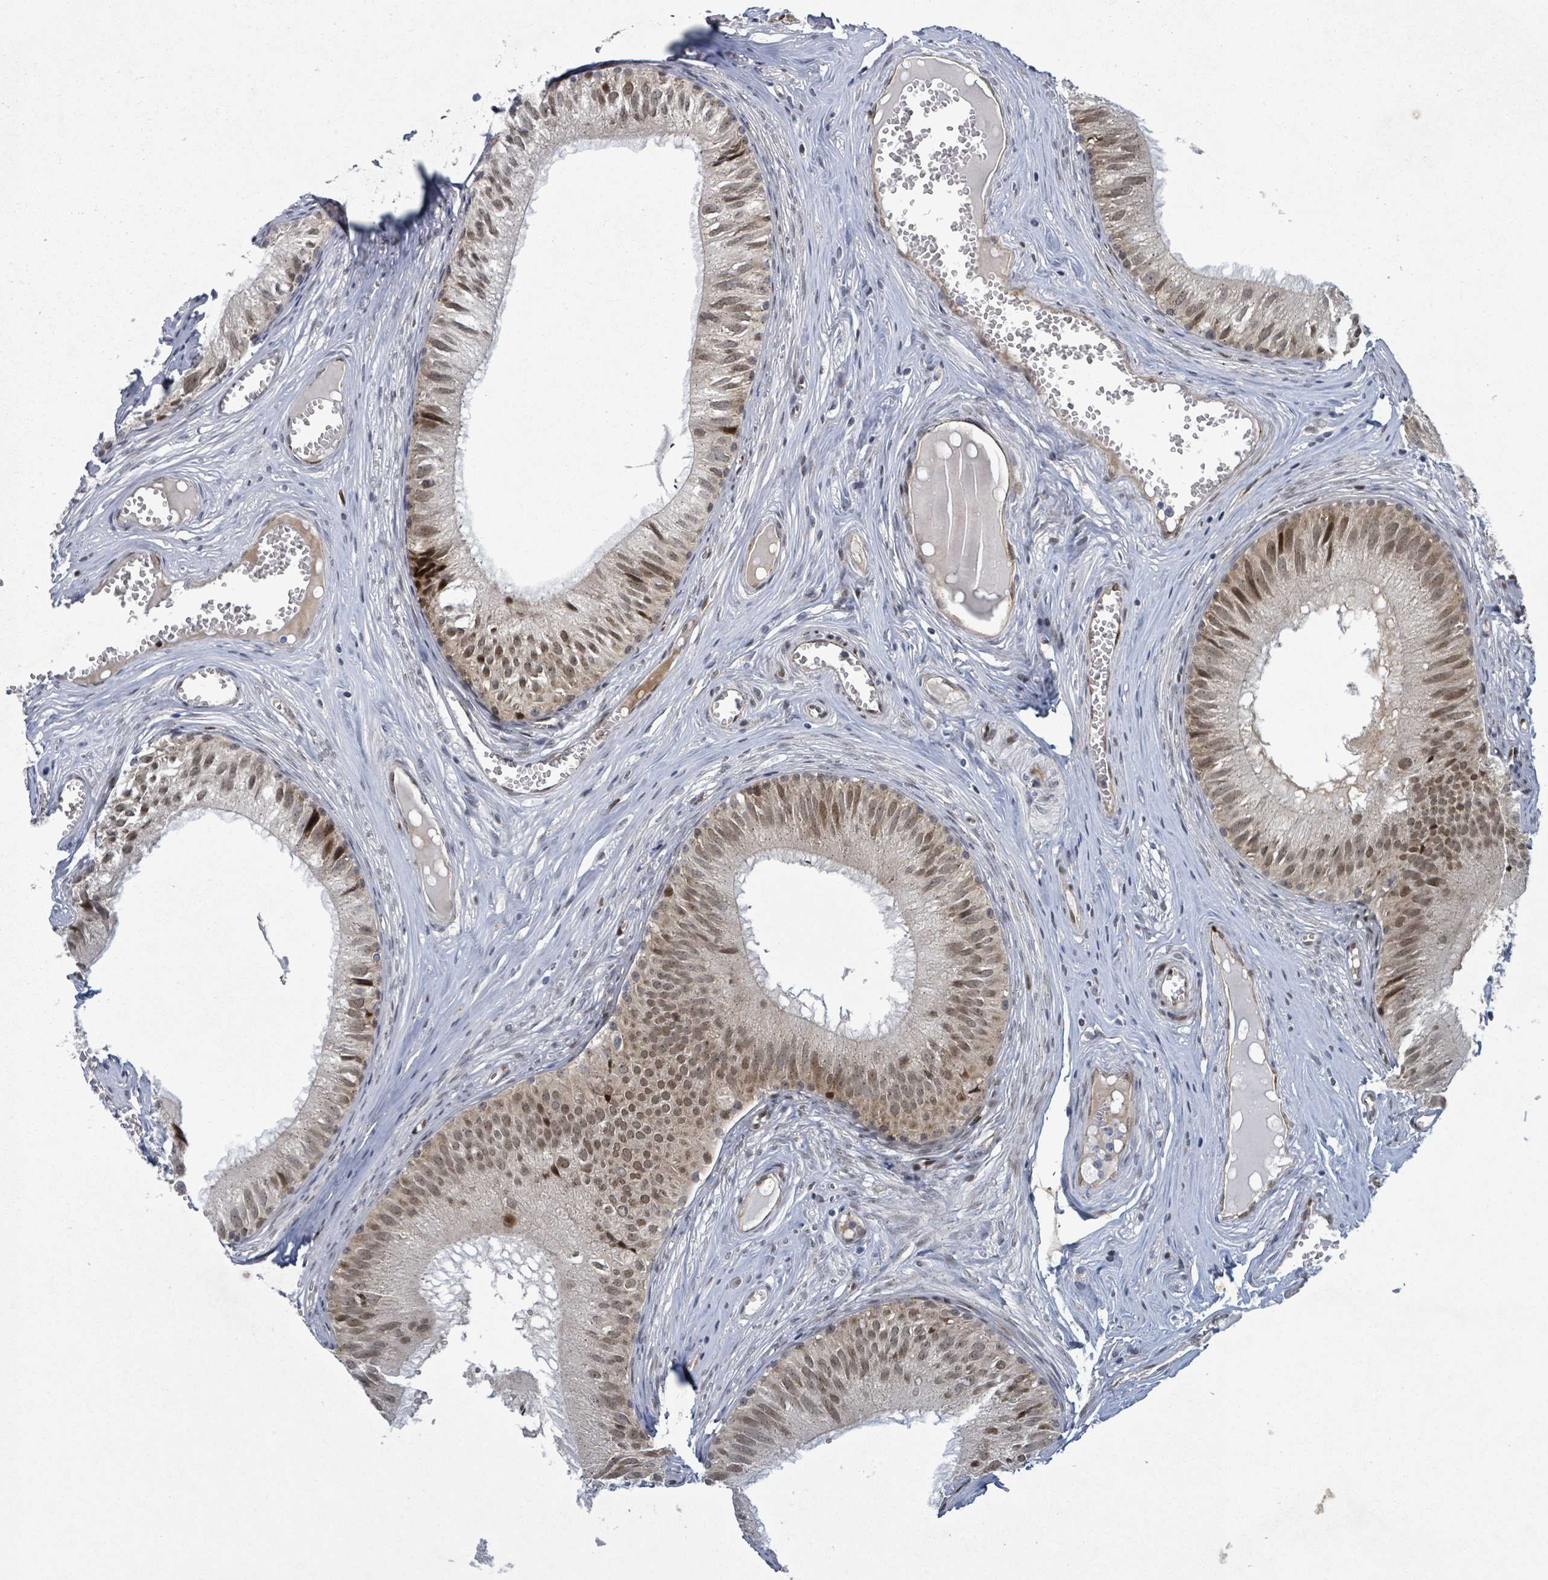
{"staining": {"intensity": "moderate", "quantity": ">75%", "location": "nuclear"}, "tissue": "epididymis", "cell_type": "Glandular cells", "image_type": "normal", "snomed": [{"axis": "morphology", "description": "Normal tissue, NOS"}, {"axis": "topography", "description": "Epididymis"}], "caption": "Immunohistochemical staining of normal human epididymis shows moderate nuclear protein expression in about >75% of glandular cells.", "gene": "TUSC1", "patient": {"sex": "male", "age": 31}}